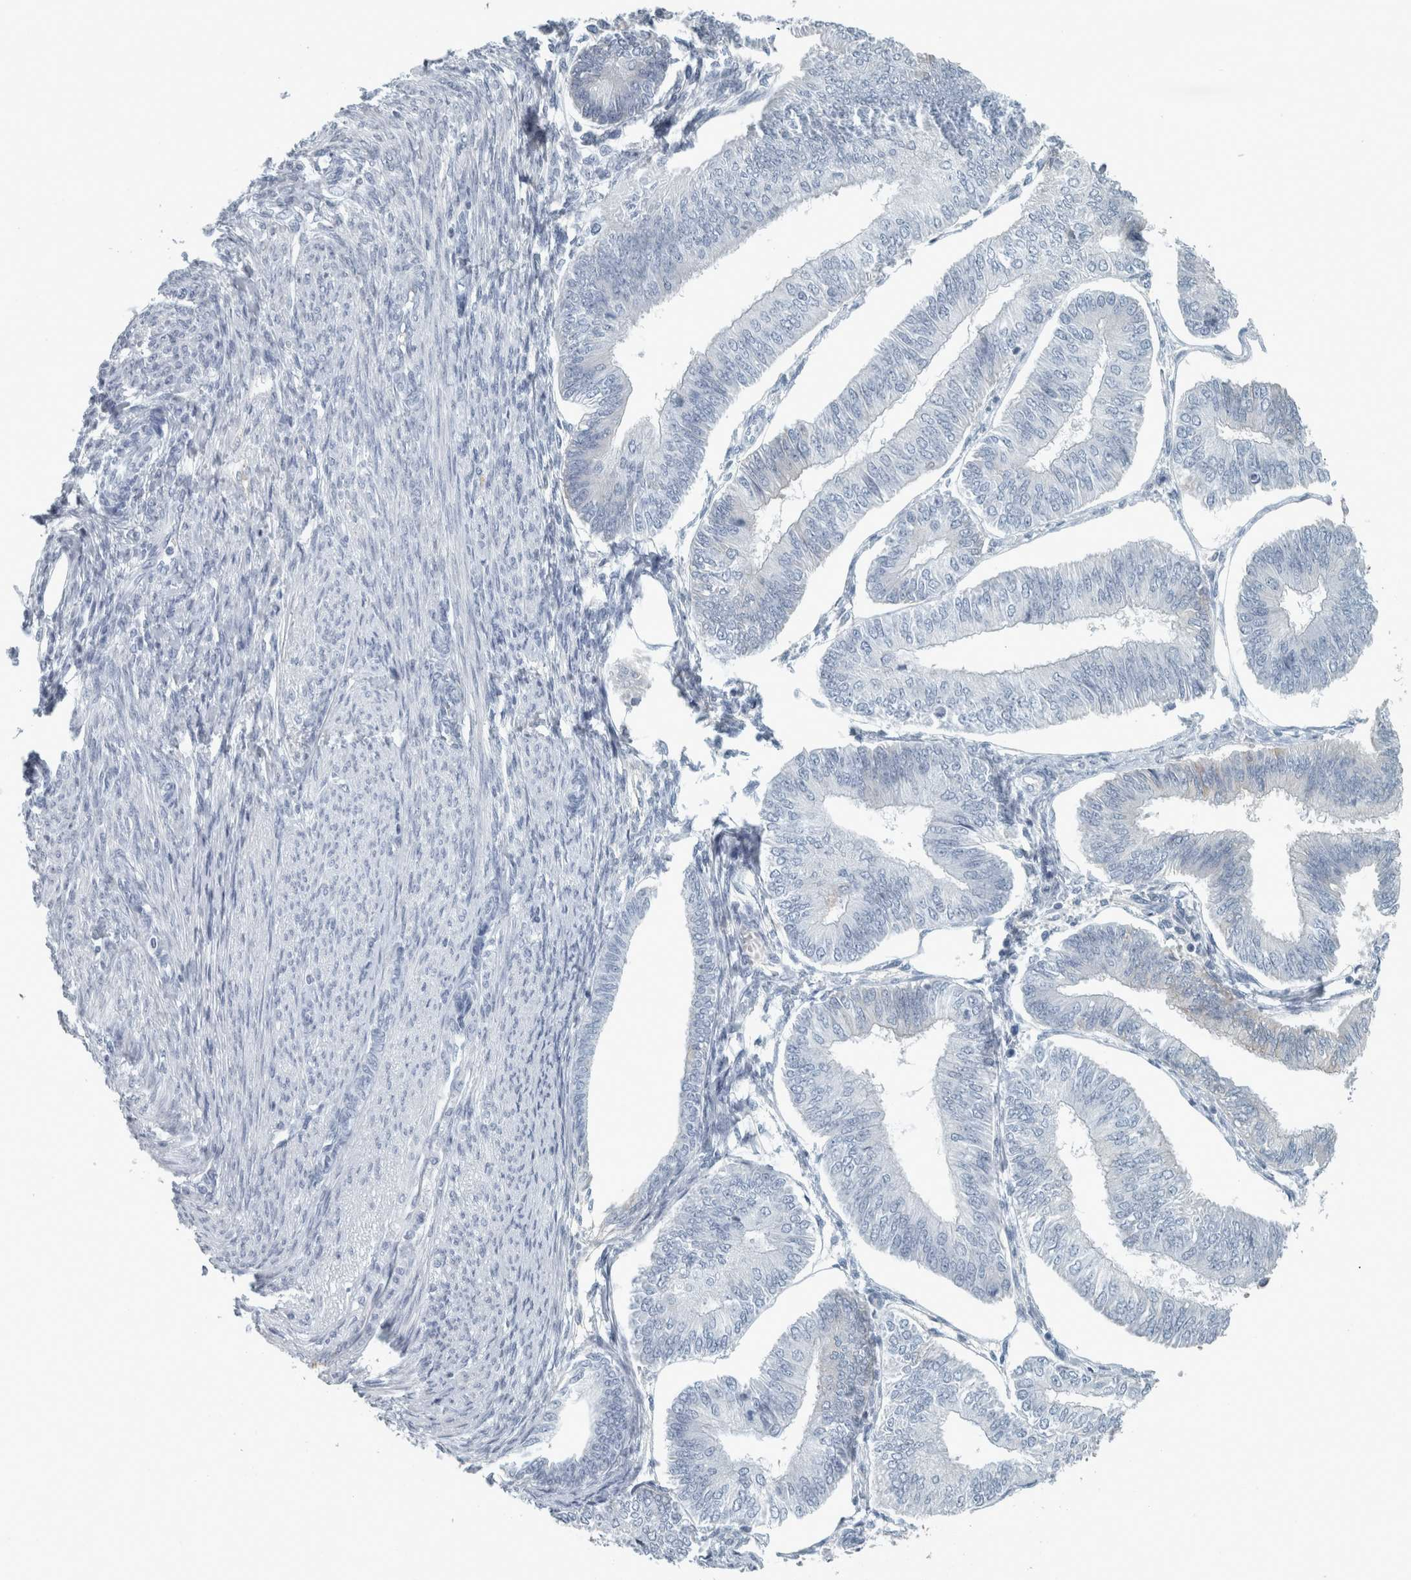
{"staining": {"intensity": "negative", "quantity": "none", "location": "none"}, "tissue": "endometrial cancer", "cell_type": "Tumor cells", "image_type": "cancer", "snomed": [{"axis": "morphology", "description": "Adenocarcinoma, NOS"}, {"axis": "topography", "description": "Endometrium"}], "caption": "This is a micrograph of IHC staining of endometrial adenocarcinoma, which shows no positivity in tumor cells. (DAB (3,3'-diaminobenzidine) IHC with hematoxylin counter stain).", "gene": "CHL1", "patient": {"sex": "female", "age": 58}}